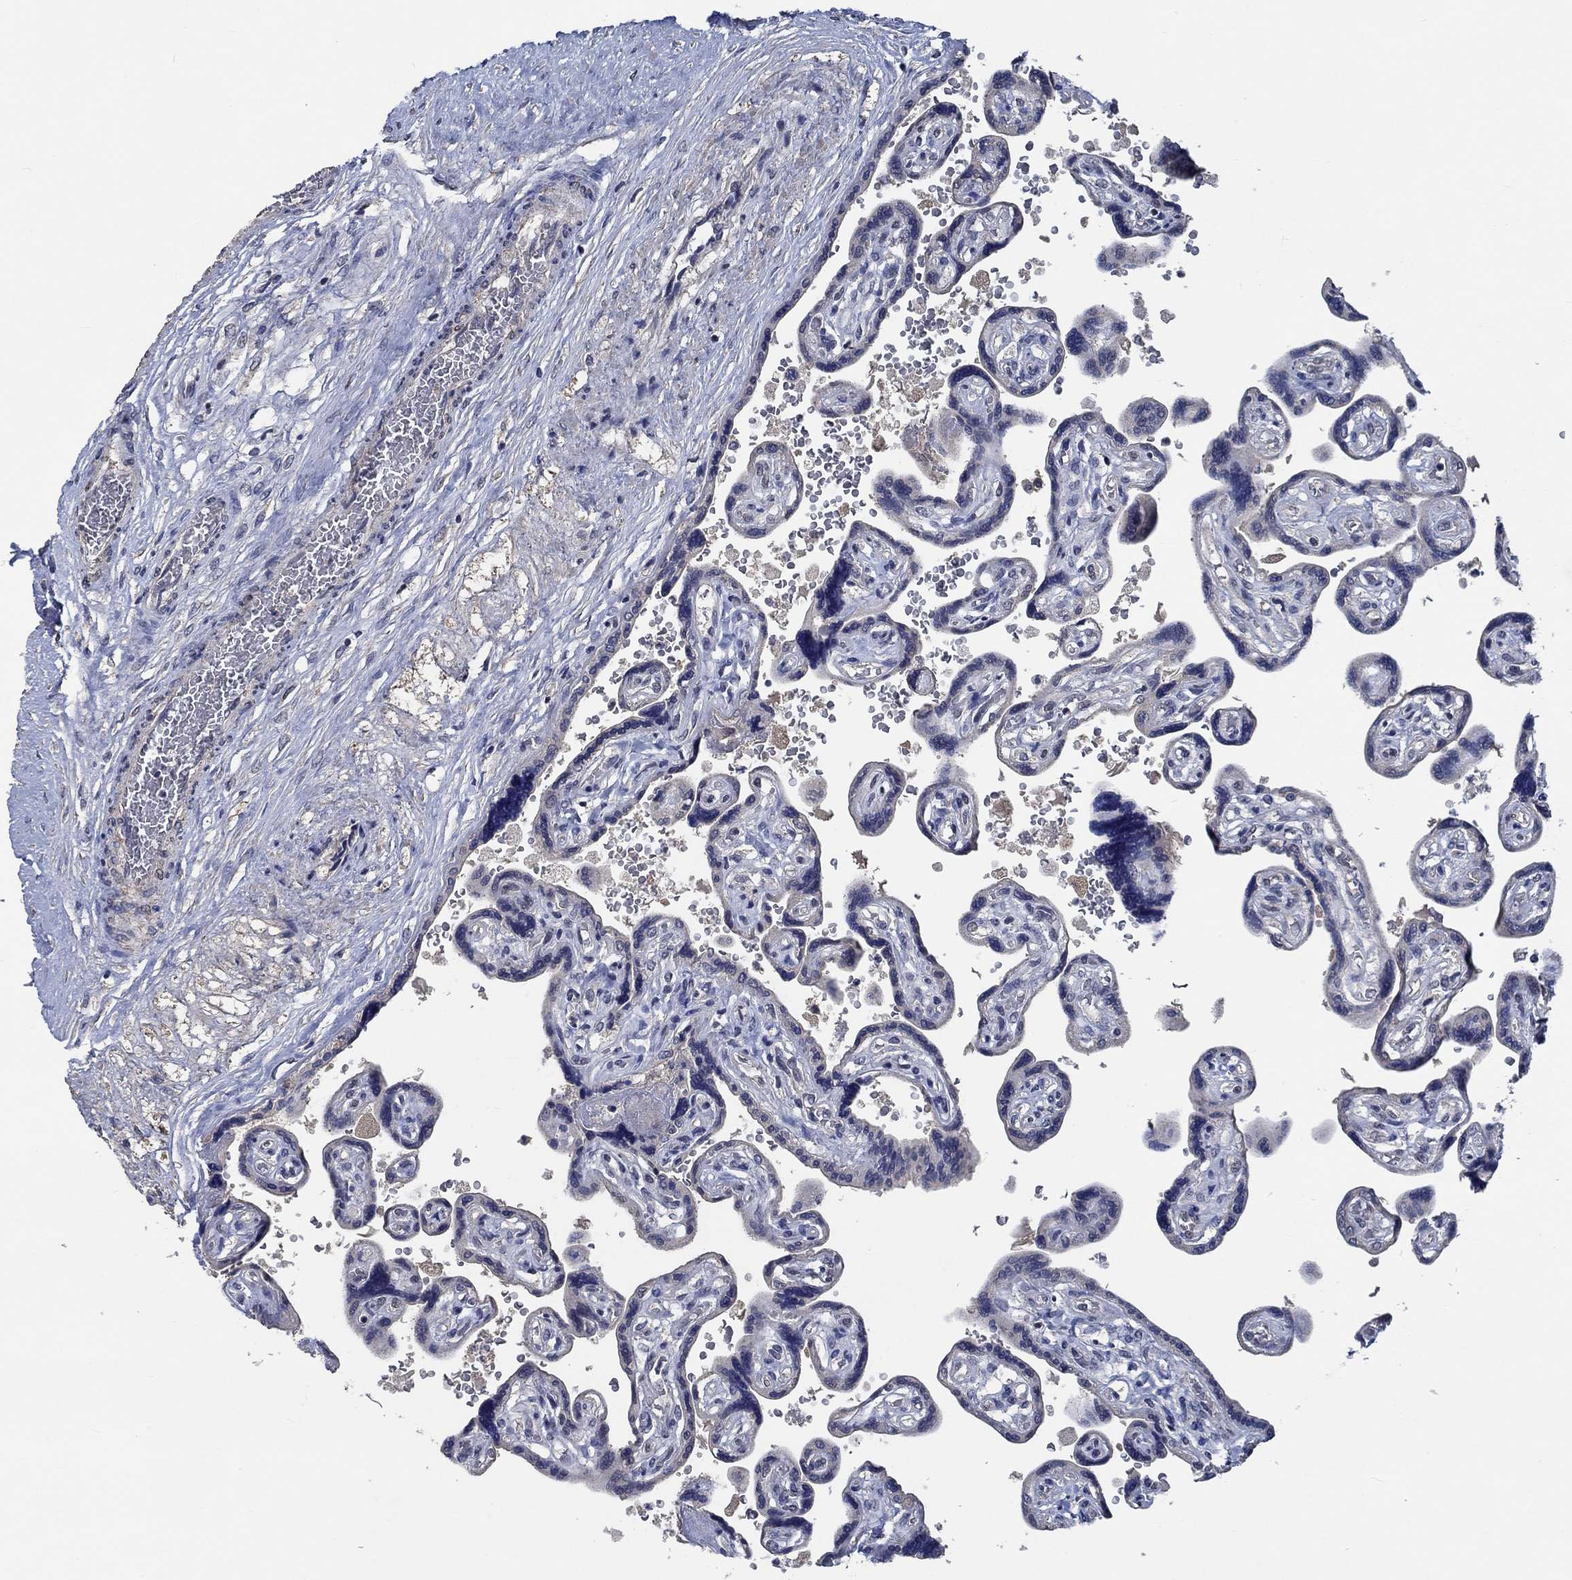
{"staining": {"intensity": "negative", "quantity": "none", "location": "none"}, "tissue": "placenta", "cell_type": "Decidual cells", "image_type": "normal", "snomed": [{"axis": "morphology", "description": "Normal tissue, NOS"}, {"axis": "topography", "description": "Placenta"}], "caption": "Placenta stained for a protein using IHC shows no expression decidual cells.", "gene": "OBSCN", "patient": {"sex": "female", "age": 32}}